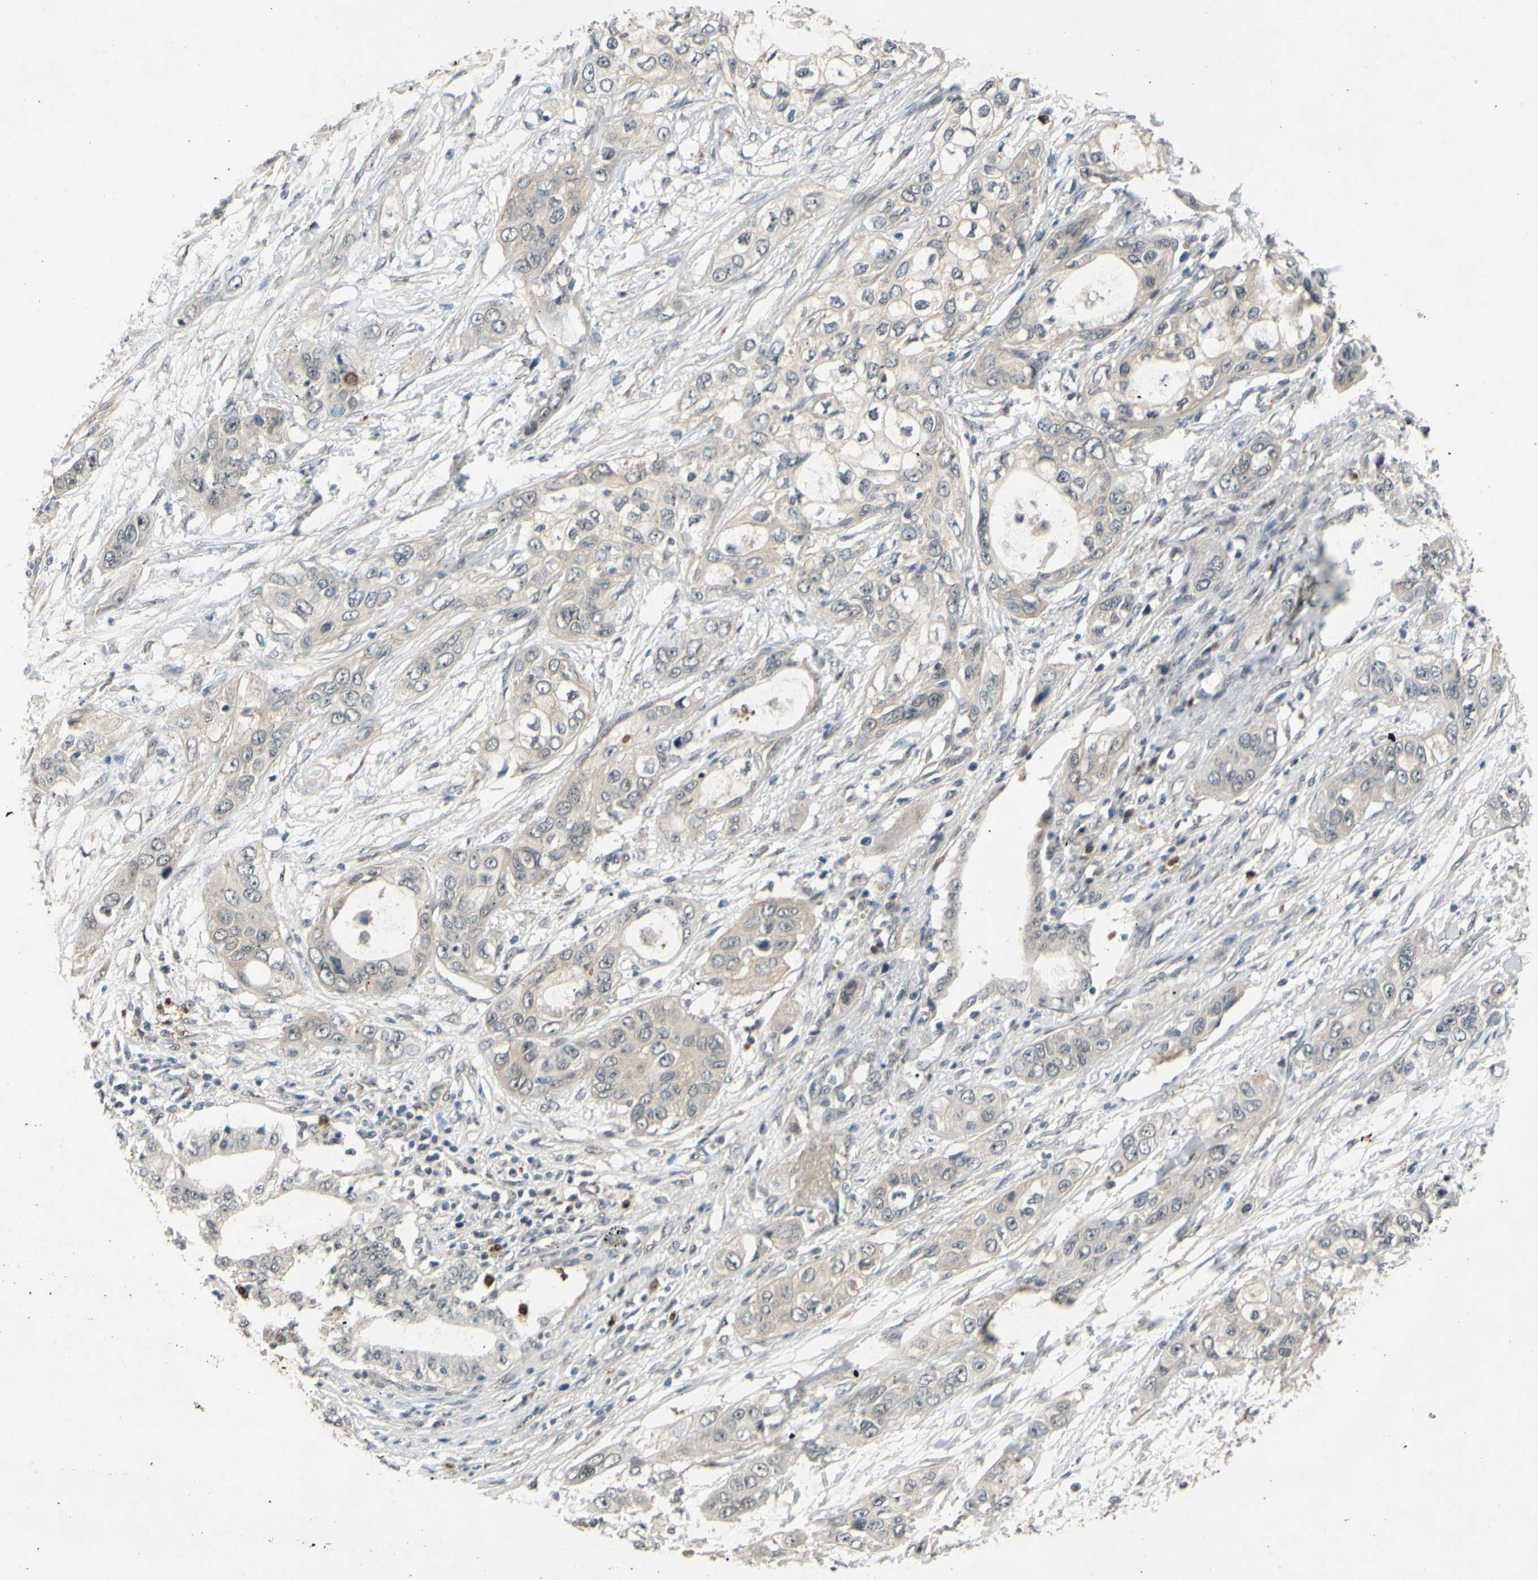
{"staining": {"intensity": "weak", "quantity": ">75%", "location": "cytoplasmic/membranous"}, "tissue": "pancreatic cancer", "cell_type": "Tumor cells", "image_type": "cancer", "snomed": [{"axis": "morphology", "description": "Adenocarcinoma, NOS"}, {"axis": "topography", "description": "Pancreas"}], "caption": "Tumor cells exhibit weak cytoplasmic/membranous staining in approximately >75% of cells in pancreatic adenocarcinoma. Immunohistochemistry (ihc) stains the protein in brown and the nuclei are stained blue.", "gene": "ALK", "patient": {"sex": "female", "age": 70}}